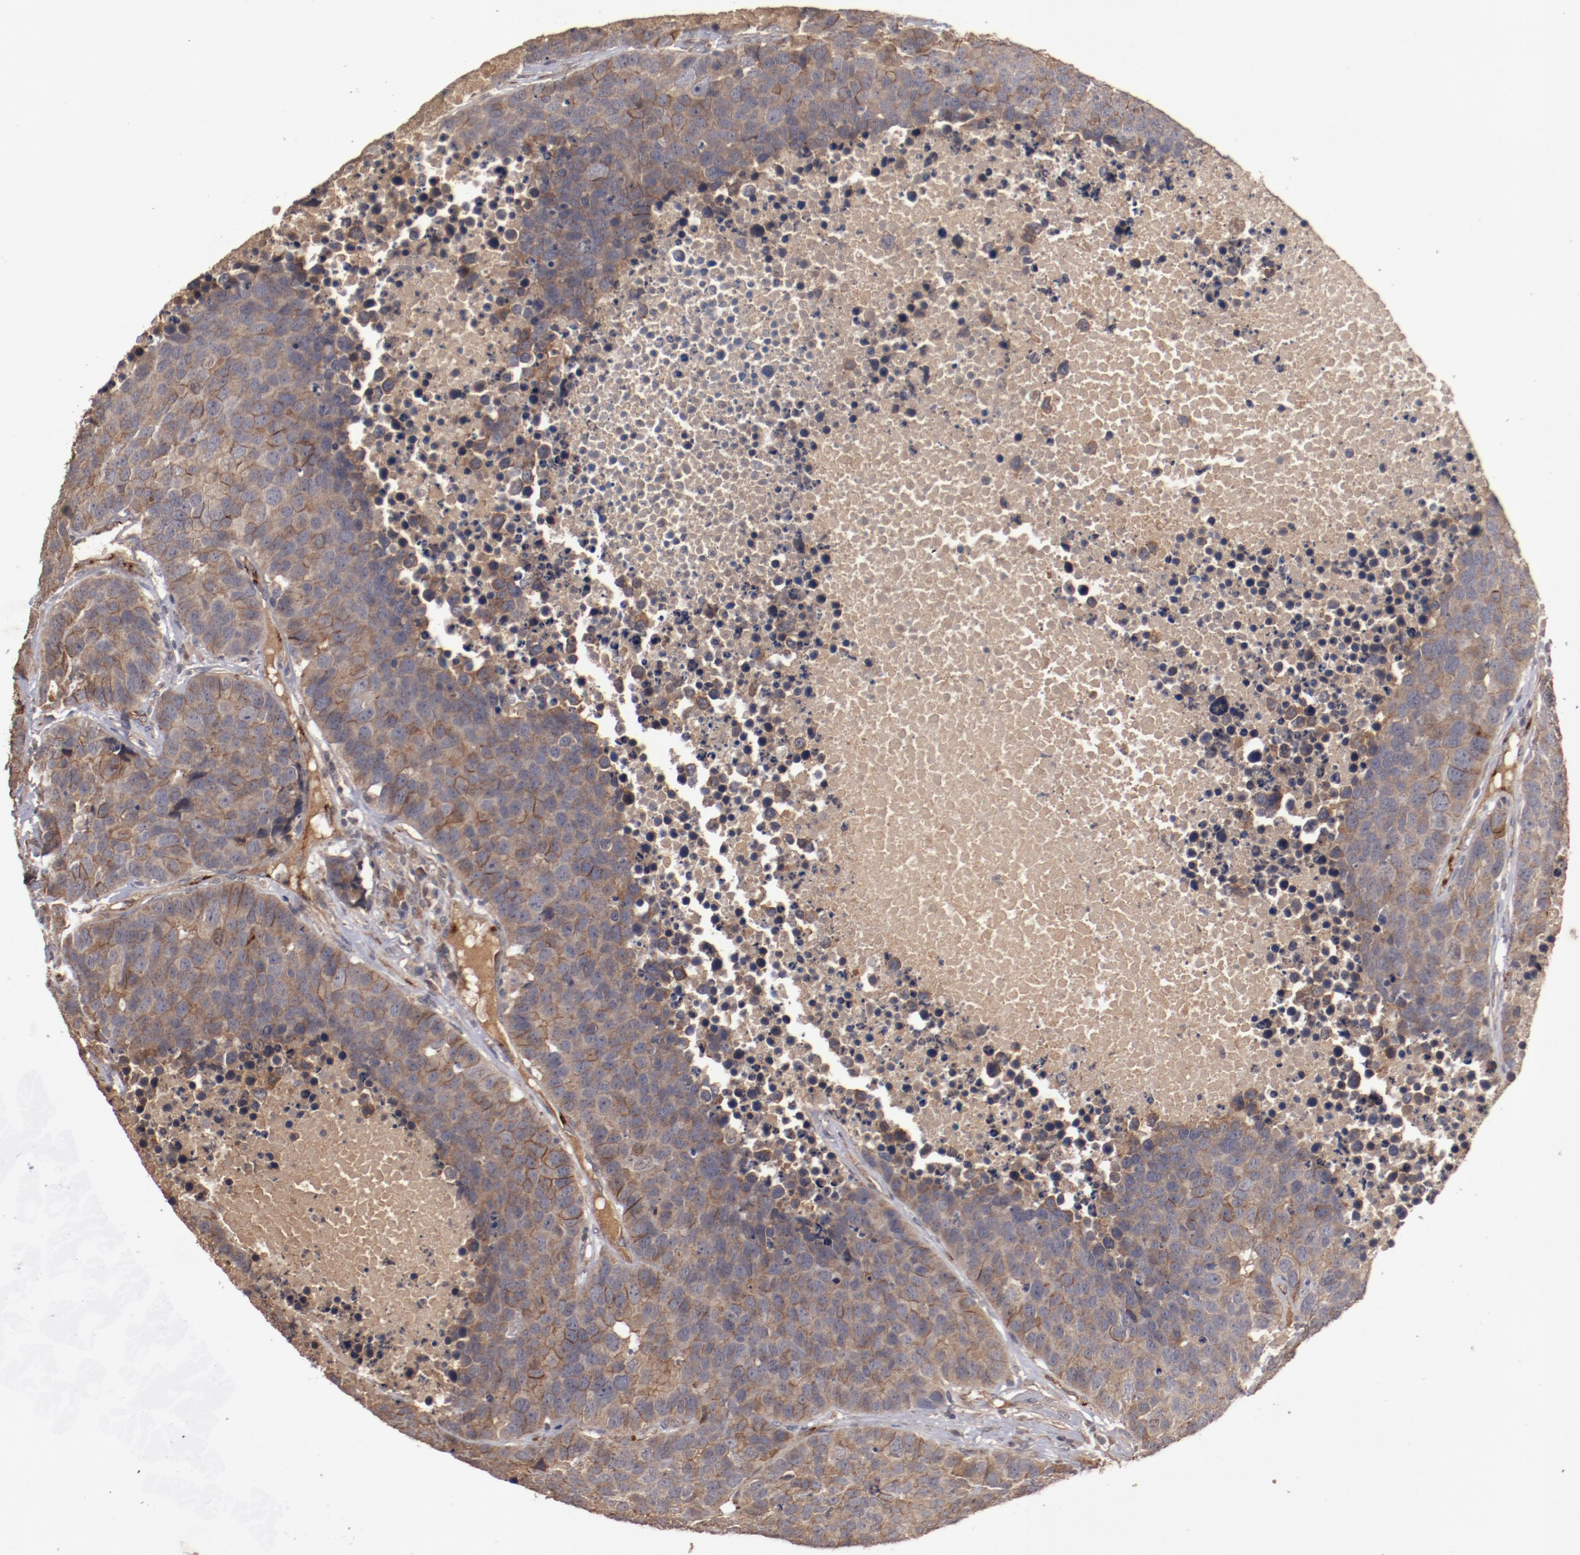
{"staining": {"intensity": "moderate", "quantity": ">75%", "location": "cytoplasmic/membranous"}, "tissue": "carcinoid", "cell_type": "Tumor cells", "image_type": "cancer", "snomed": [{"axis": "morphology", "description": "Carcinoid, malignant, NOS"}, {"axis": "topography", "description": "Lung"}], "caption": "Carcinoid was stained to show a protein in brown. There is medium levels of moderate cytoplasmic/membranous staining in about >75% of tumor cells.", "gene": "DIPK2B", "patient": {"sex": "male", "age": 60}}